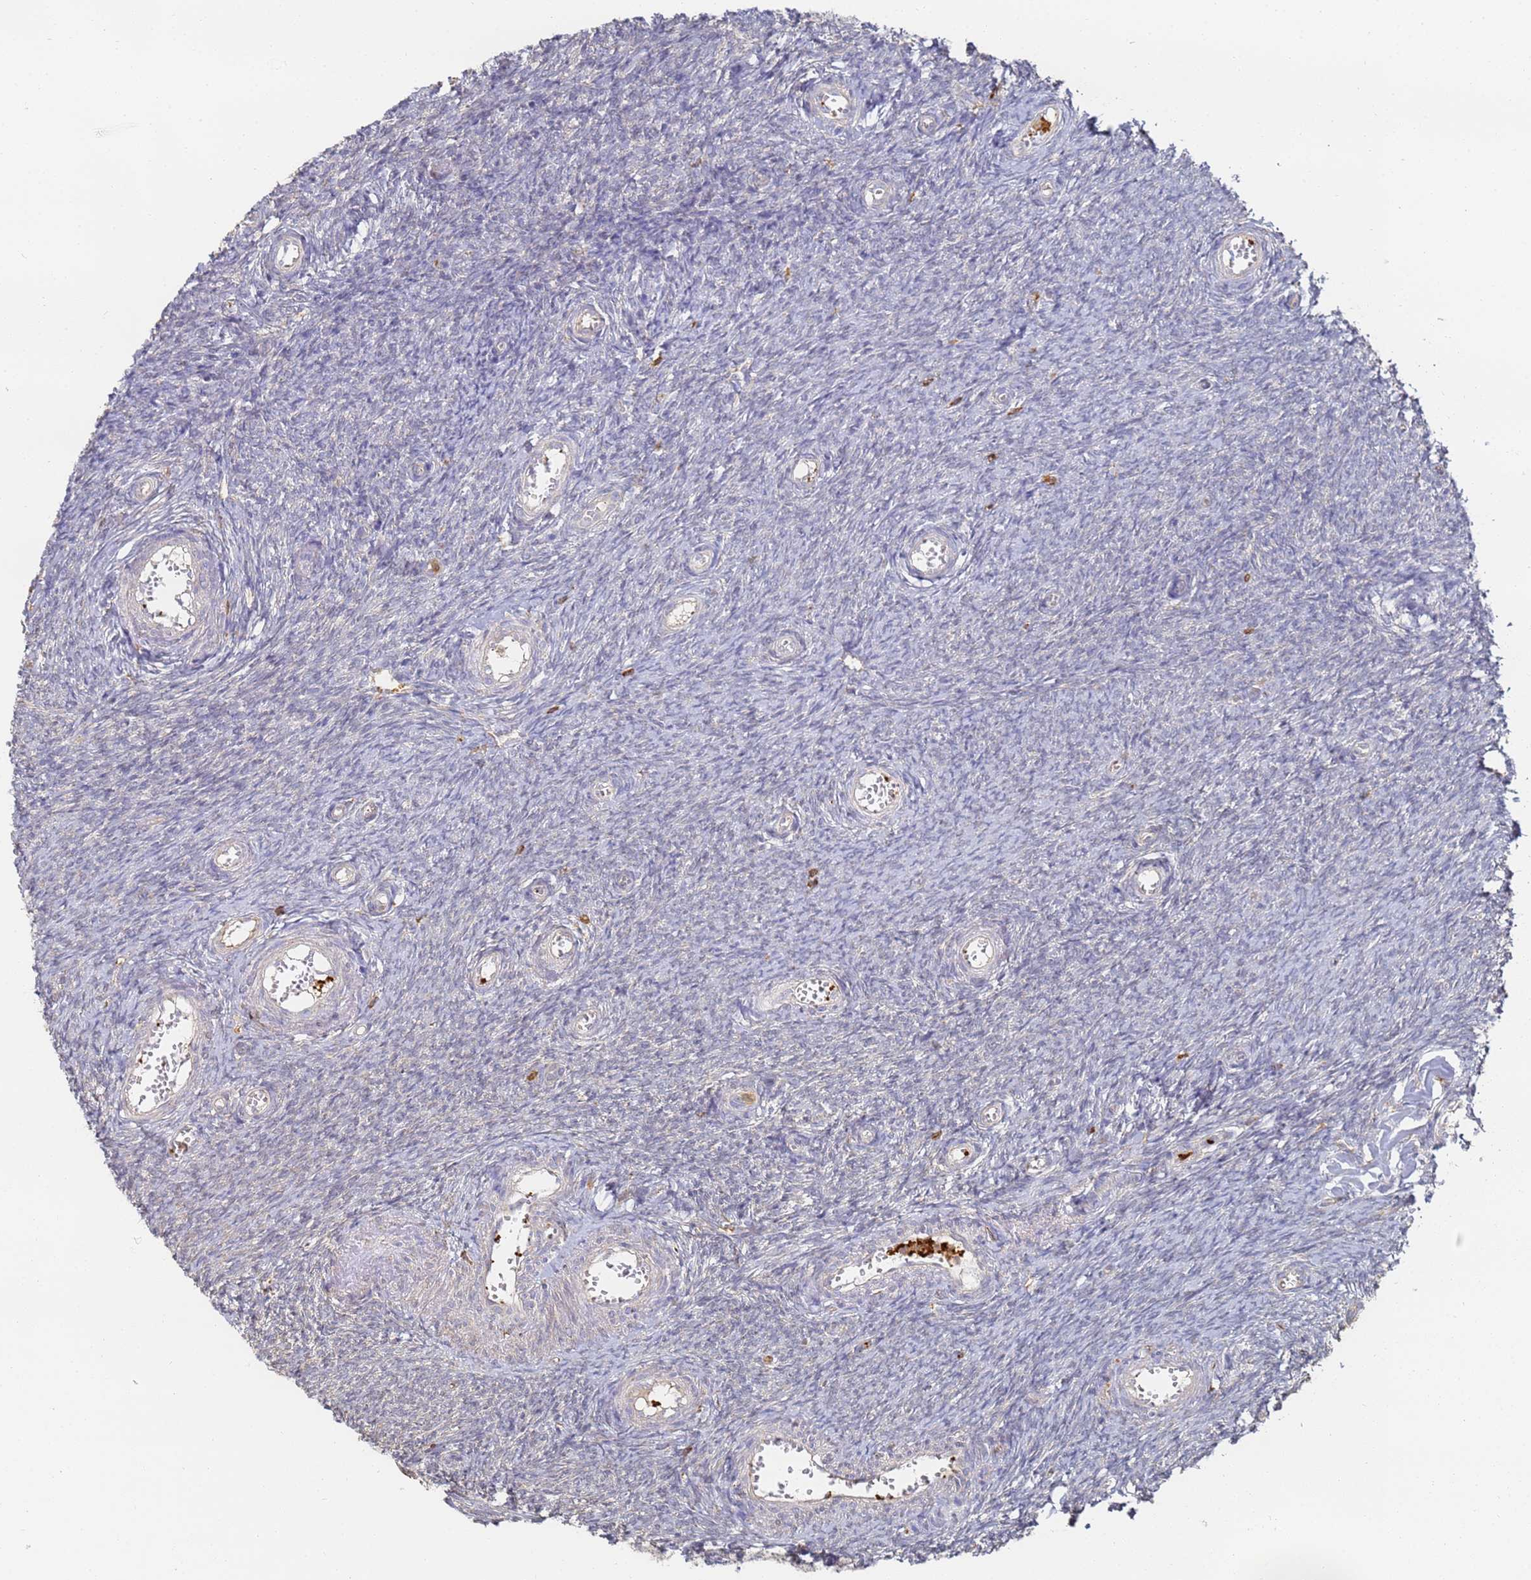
{"staining": {"intensity": "negative", "quantity": "none", "location": "none"}, "tissue": "ovary", "cell_type": "Ovarian stroma cells", "image_type": "normal", "snomed": [{"axis": "morphology", "description": "Normal tissue, NOS"}, {"axis": "topography", "description": "Ovary"}], "caption": "IHC photomicrograph of normal ovary: ovary stained with DAB shows no significant protein staining in ovarian stroma cells.", "gene": "BIN2", "patient": {"sex": "female", "age": 44}}